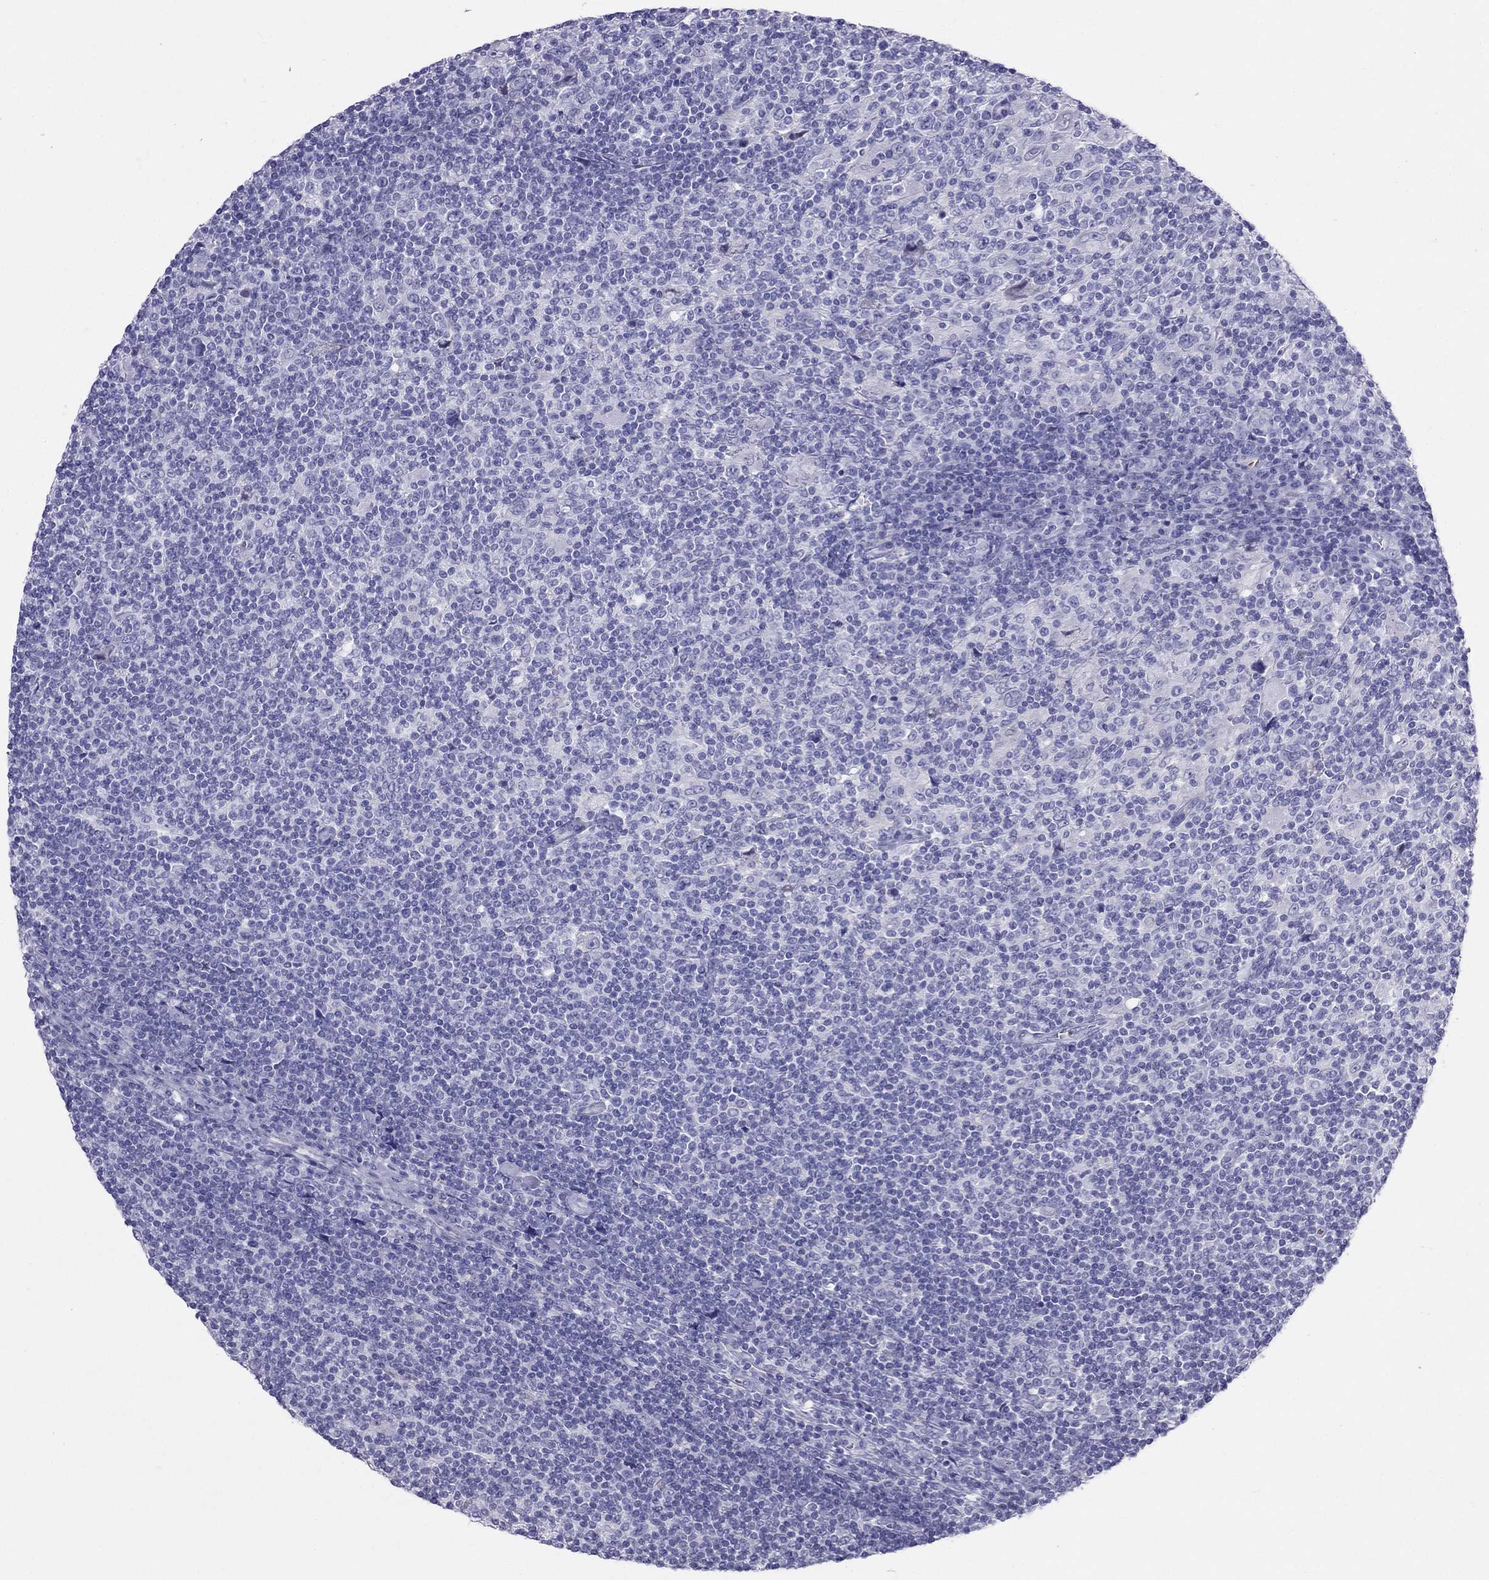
{"staining": {"intensity": "negative", "quantity": "none", "location": "none"}, "tissue": "lymphoma", "cell_type": "Tumor cells", "image_type": "cancer", "snomed": [{"axis": "morphology", "description": "Hodgkin's disease, NOS"}, {"axis": "topography", "description": "Lymph node"}], "caption": "An immunohistochemistry (IHC) image of lymphoma is shown. There is no staining in tumor cells of lymphoma.", "gene": "DNAAF6", "patient": {"sex": "male", "age": 40}}